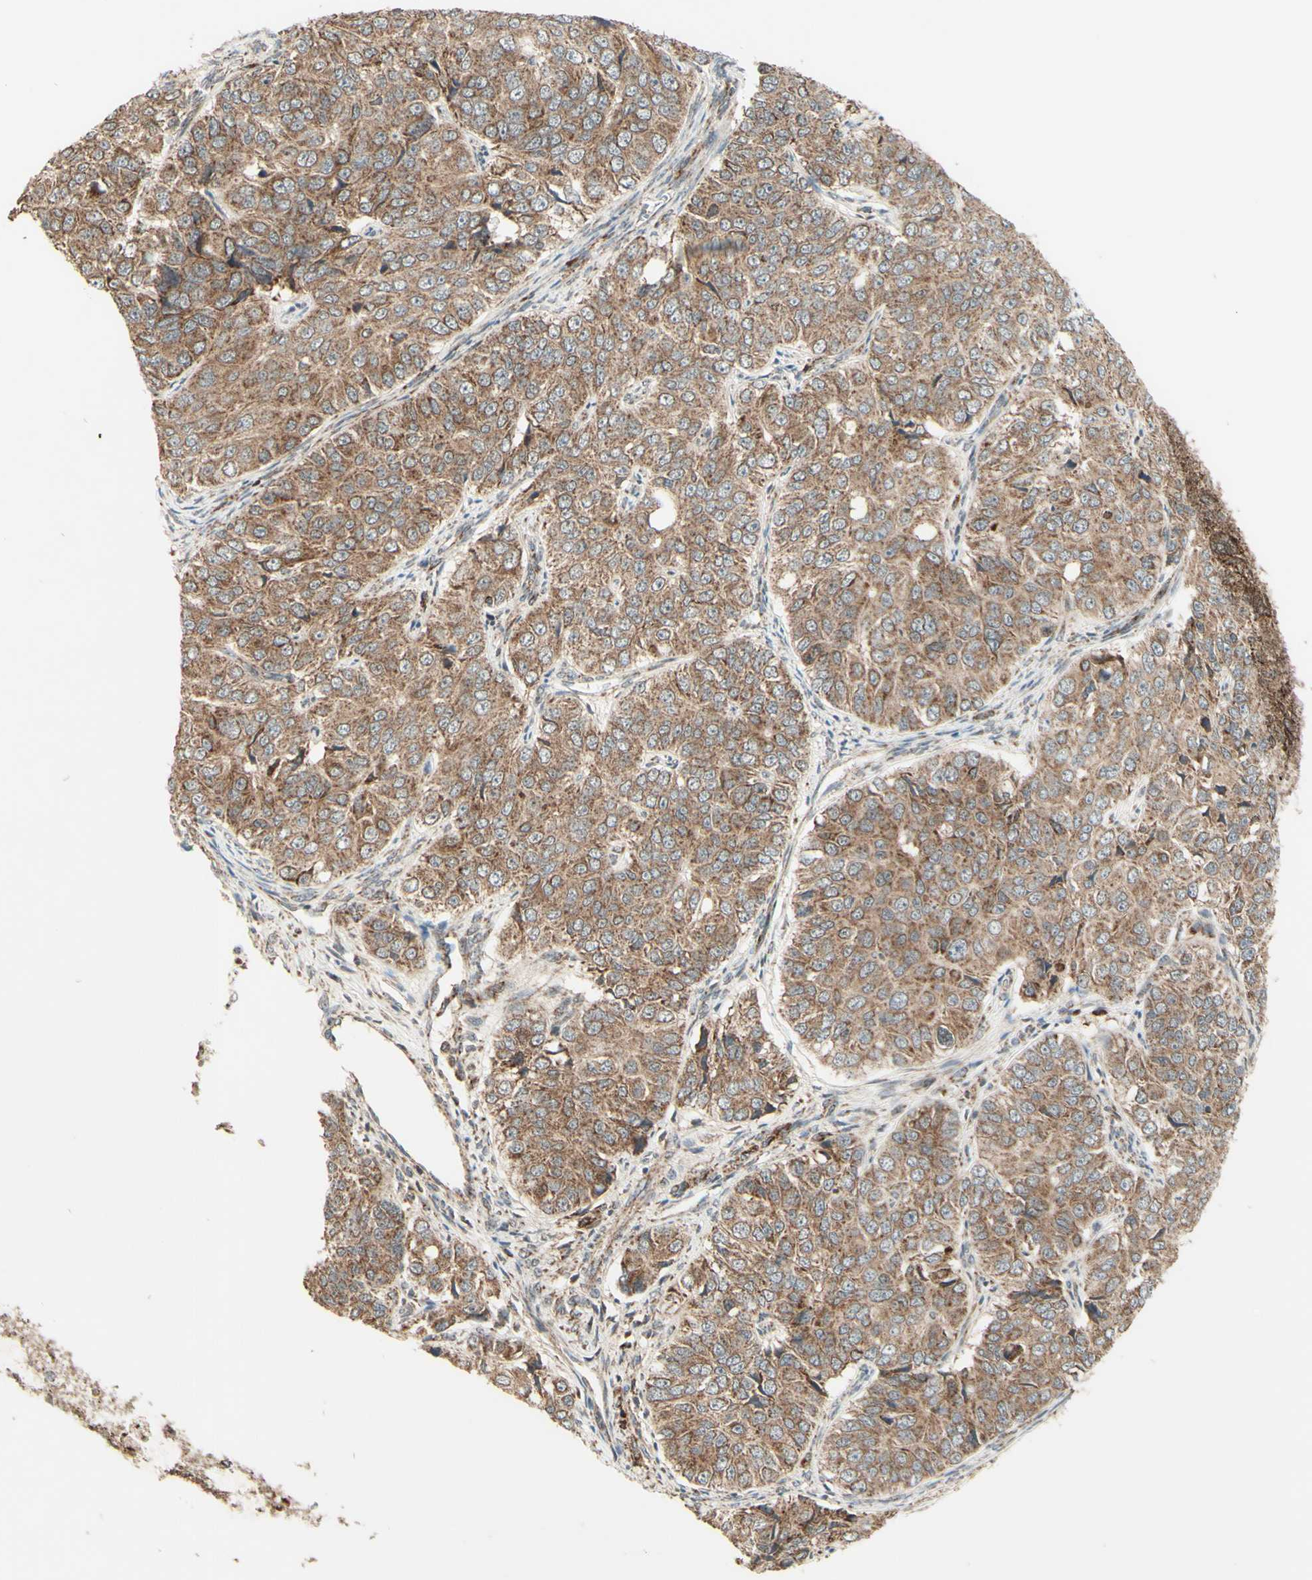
{"staining": {"intensity": "moderate", "quantity": ">75%", "location": "cytoplasmic/membranous"}, "tissue": "ovarian cancer", "cell_type": "Tumor cells", "image_type": "cancer", "snomed": [{"axis": "morphology", "description": "Carcinoma, endometroid"}, {"axis": "topography", "description": "Ovary"}], "caption": "Approximately >75% of tumor cells in human ovarian endometroid carcinoma demonstrate moderate cytoplasmic/membranous protein expression as visualized by brown immunohistochemical staining.", "gene": "DHRS3", "patient": {"sex": "female", "age": 51}}